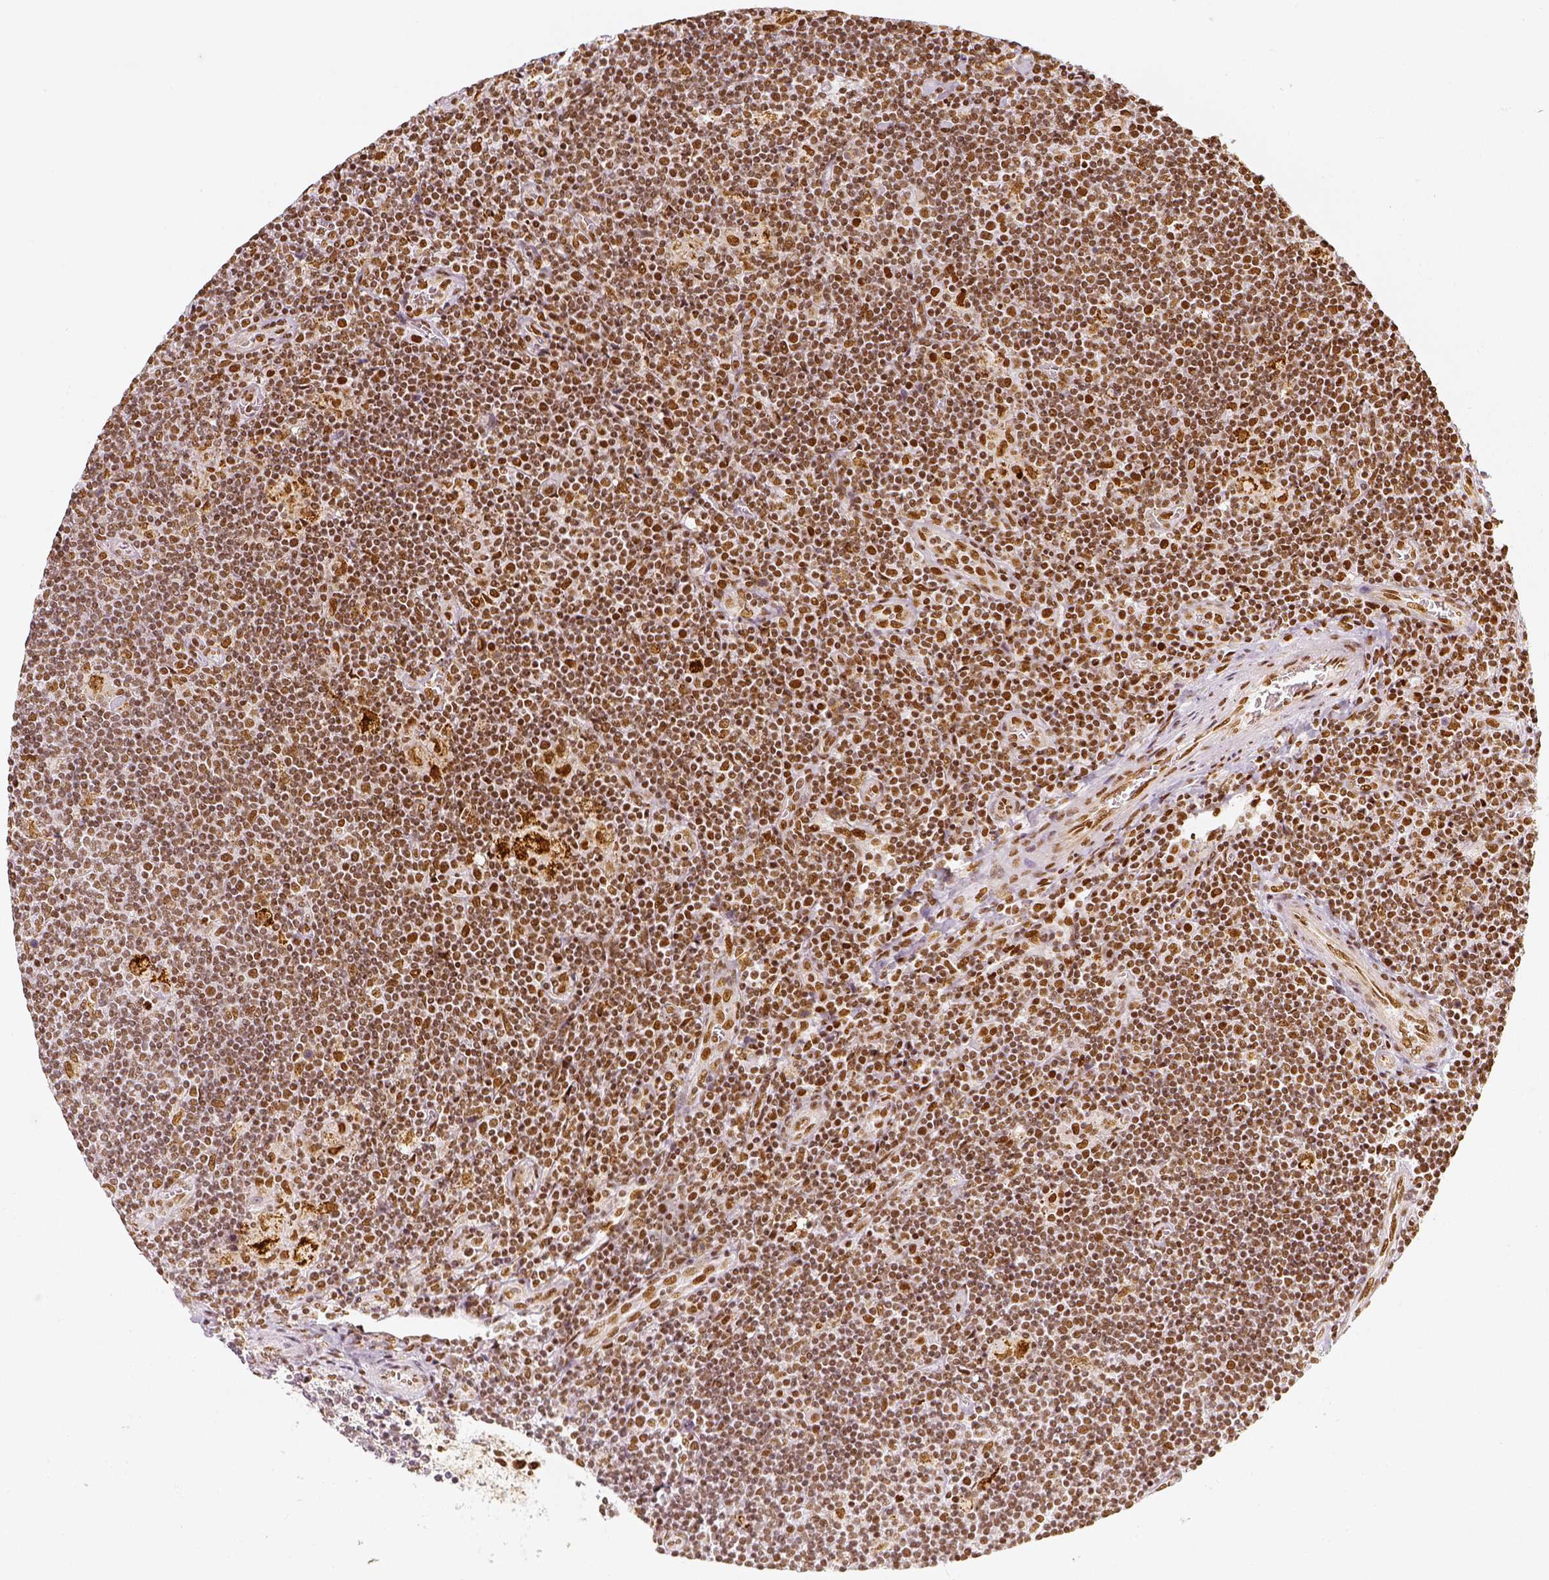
{"staining": {"intensity": "strong", "quantity": ">75%", "location": "nuclear"}, "tissue": "lymphoma", "cell_type": "Tumor cells", "image_type": "cancer", "snomed": [{"axis": "morphology", "description": "Hodgkin's disease, NOS"}, {"axis": "topography", "description": "Lymph node"}], "caption": "Lymphoma tissue exhibits strong nuclear staining in about >75% of tumor cells, visualized by immunohistochemistry. The protein of interest is shown in brown color, while the nuclei are stained blue.", "gene": "KDM5B", "patient": {"sex": "male", "age": 40}}